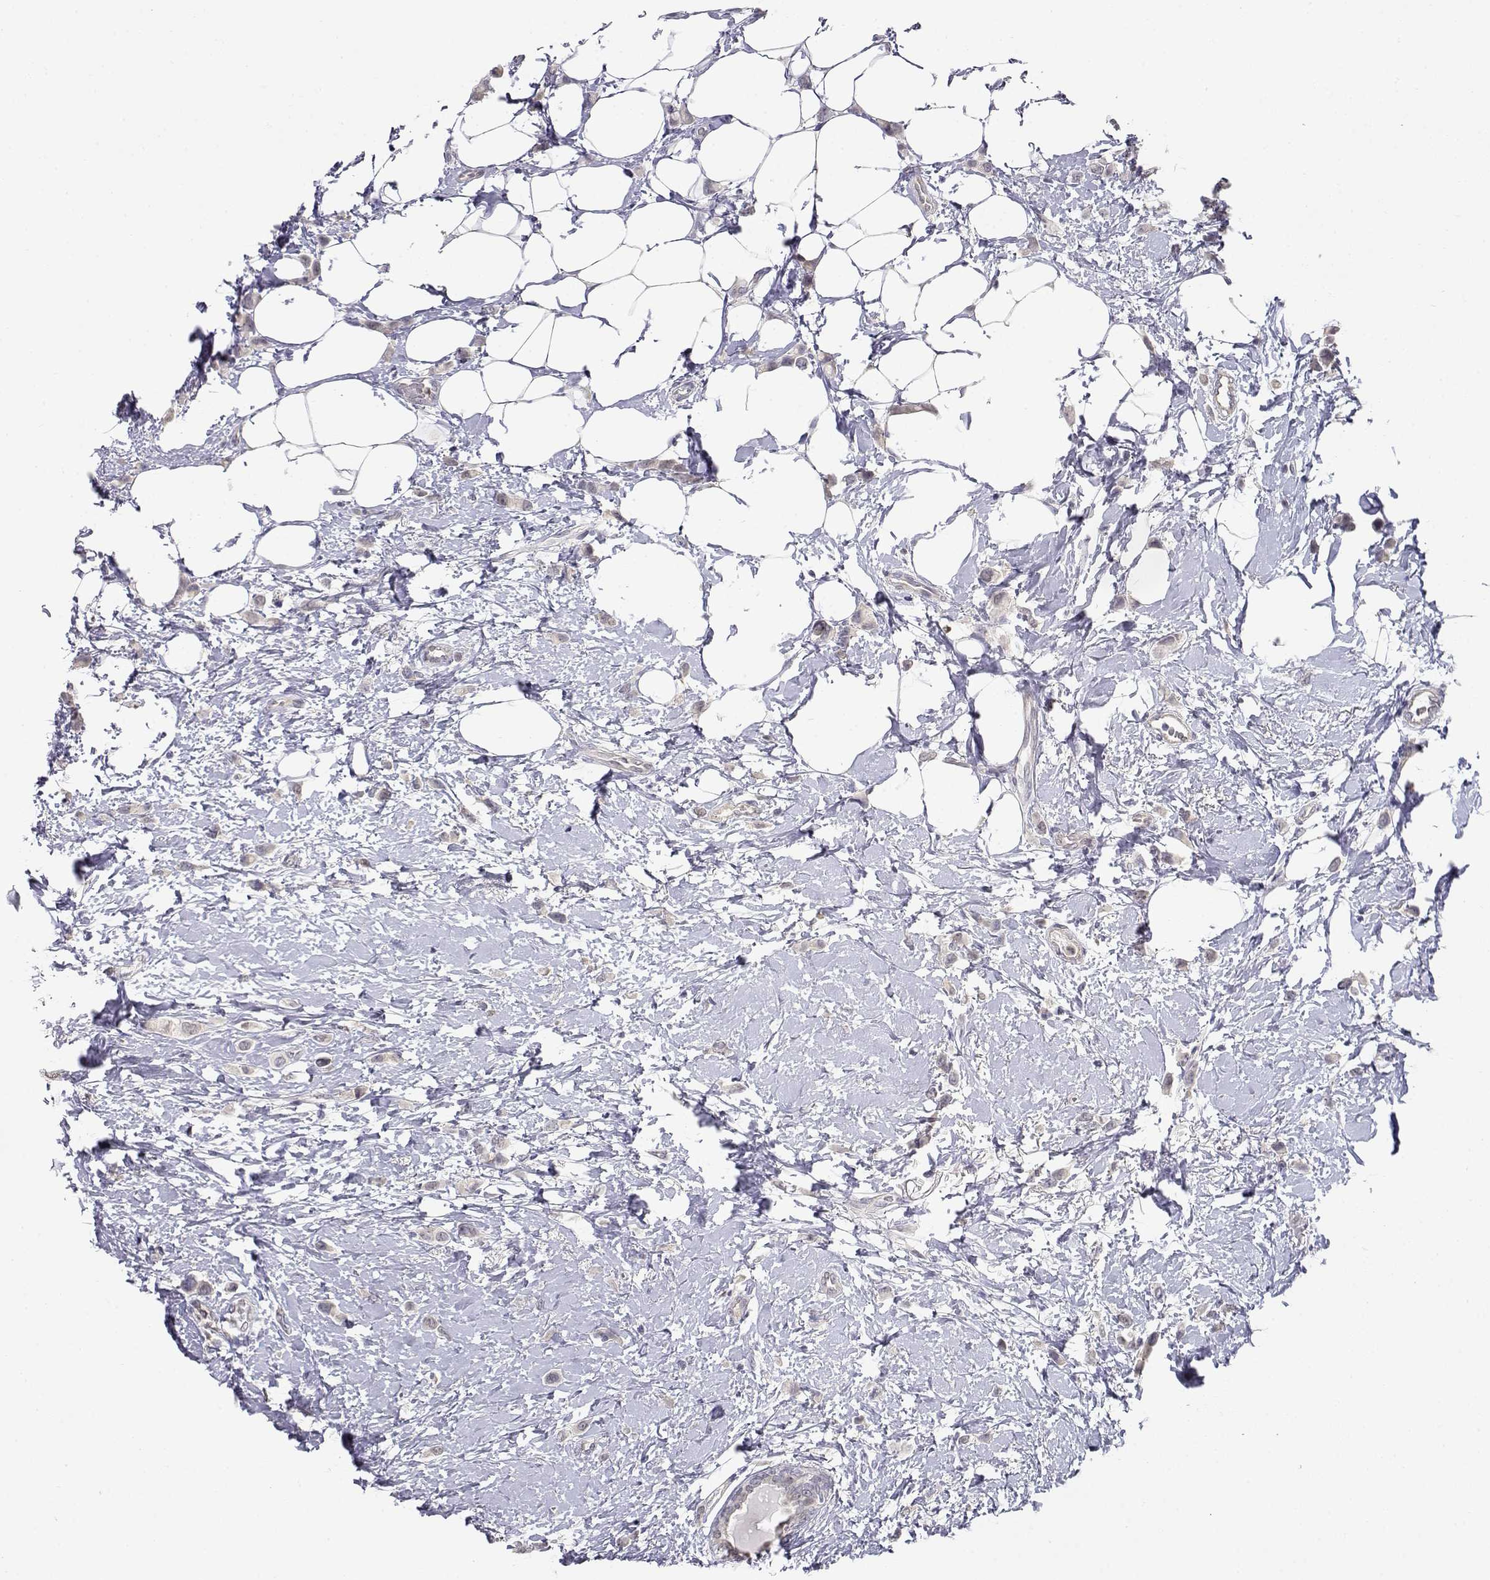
{"staining": {"intensity": "negative", "quantity": "none", "location": "none"}, "tissue": "breast cancer", "cell_type": "Tumor cells", "image_type": "cancer", "snomed": [{"axis": "morphology", "description": "Lobular carcinoma"}, {"axis": "topography", "description": "Breast"}], "caption": "Immunohistochemistry (IHC) photomicrograph of neoplastic tissue: breast lobular carcinoma stained with DAB (3,3'-diaminobenzidine) reveals no significant protein positivity in tumor cells.", "gene": "ADA", "patient": {"sex": "female", "age": 66}}